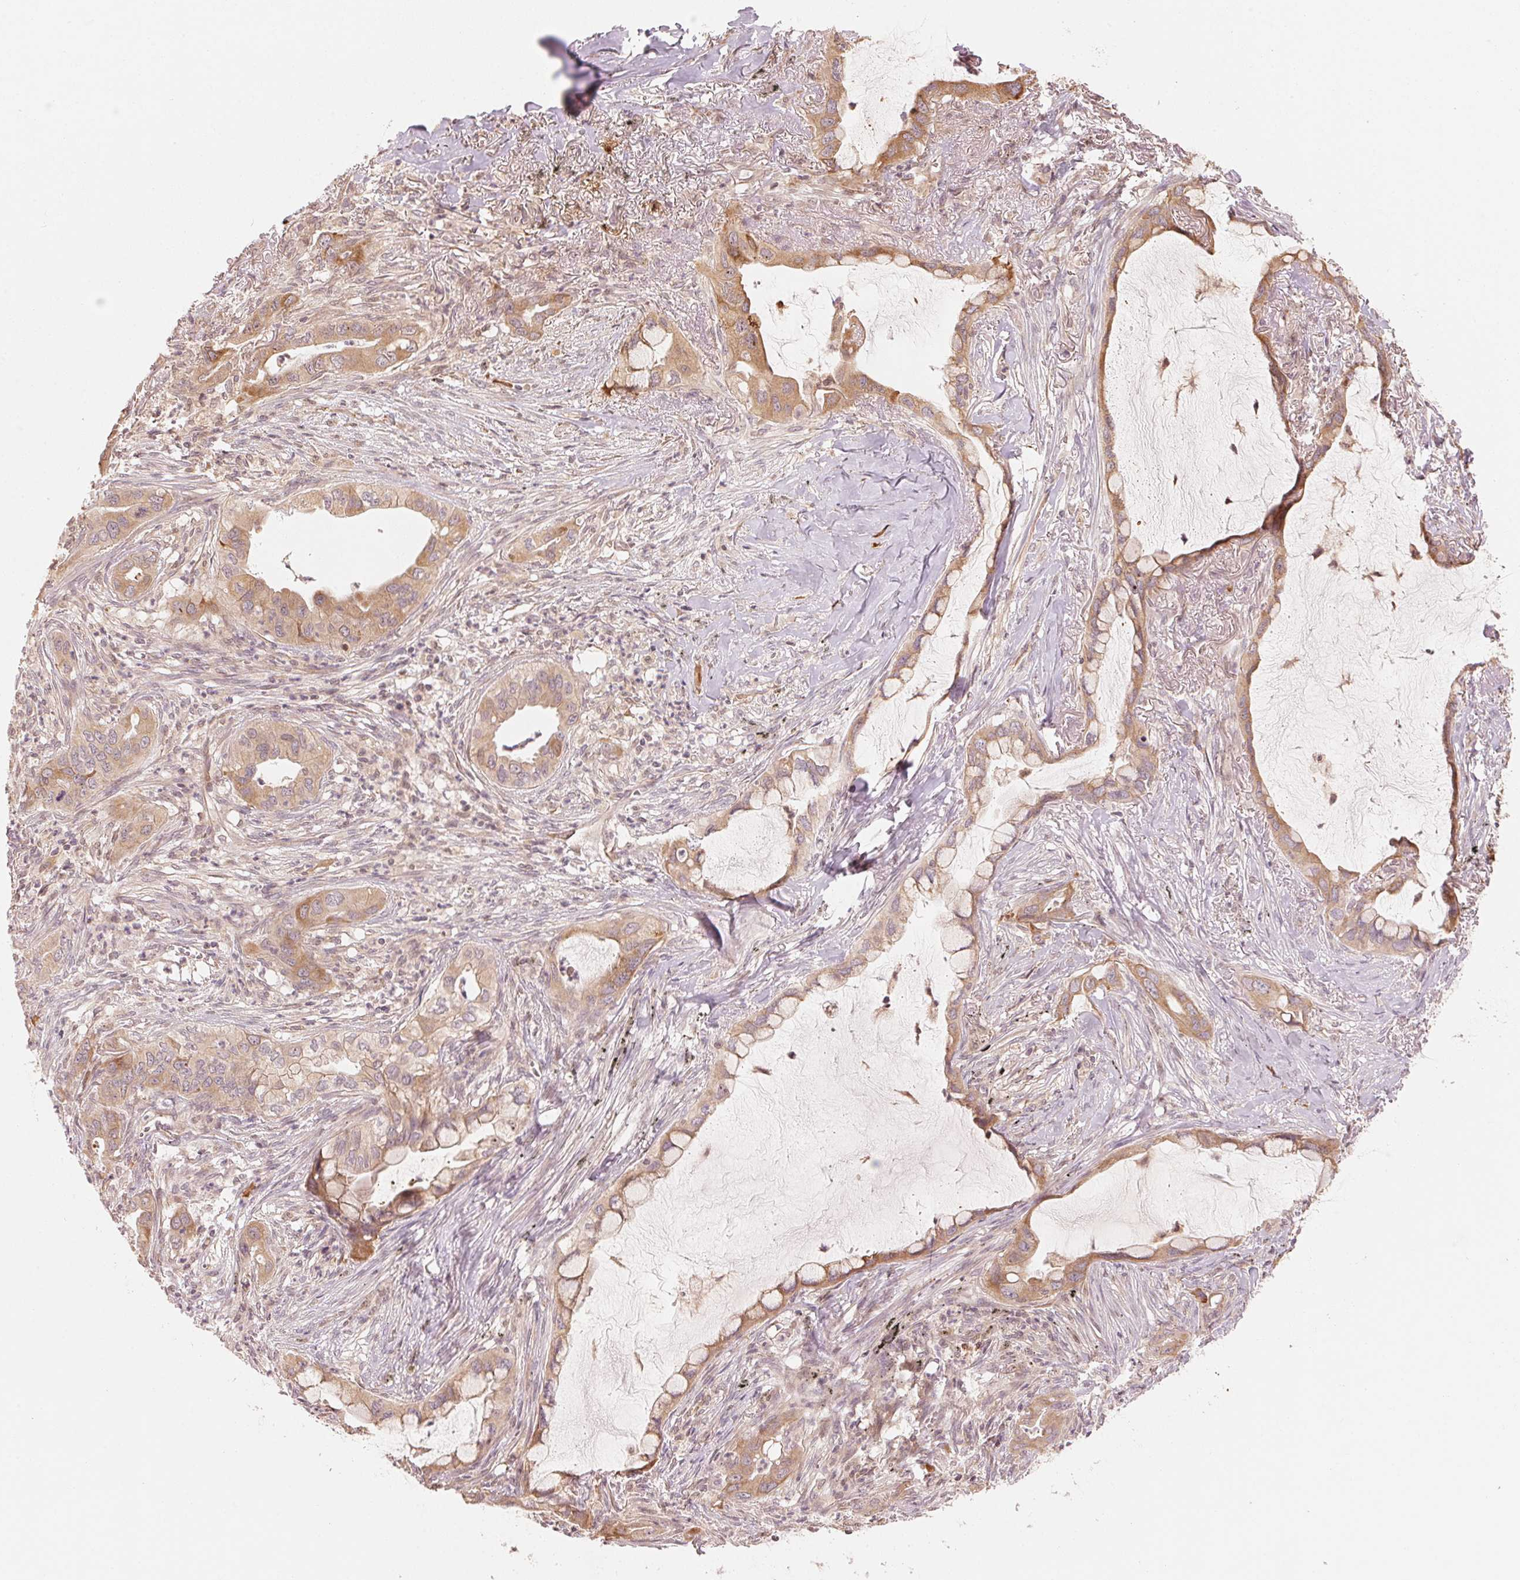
{"staining": {"intensity": "moderate", "quantity": ">75%", "location": "cytoplasmic/membranous"}, "tissue": "lung cancer", "cell_type": "Tumor cells", "image_type": "cancer", "snomed": [{"axis": "morphology", "description": "Adenocarcinoma, NOS"}, {"axis": "topography", "description": "Lung"}], "caption": "A brown stain shows moderate cytoplasmic/membranous staining of a protein in human adenocarcinoma (lung) tumor cells.", "gene": "PRKN", "patient": {"sex": "male", "age": 65}}